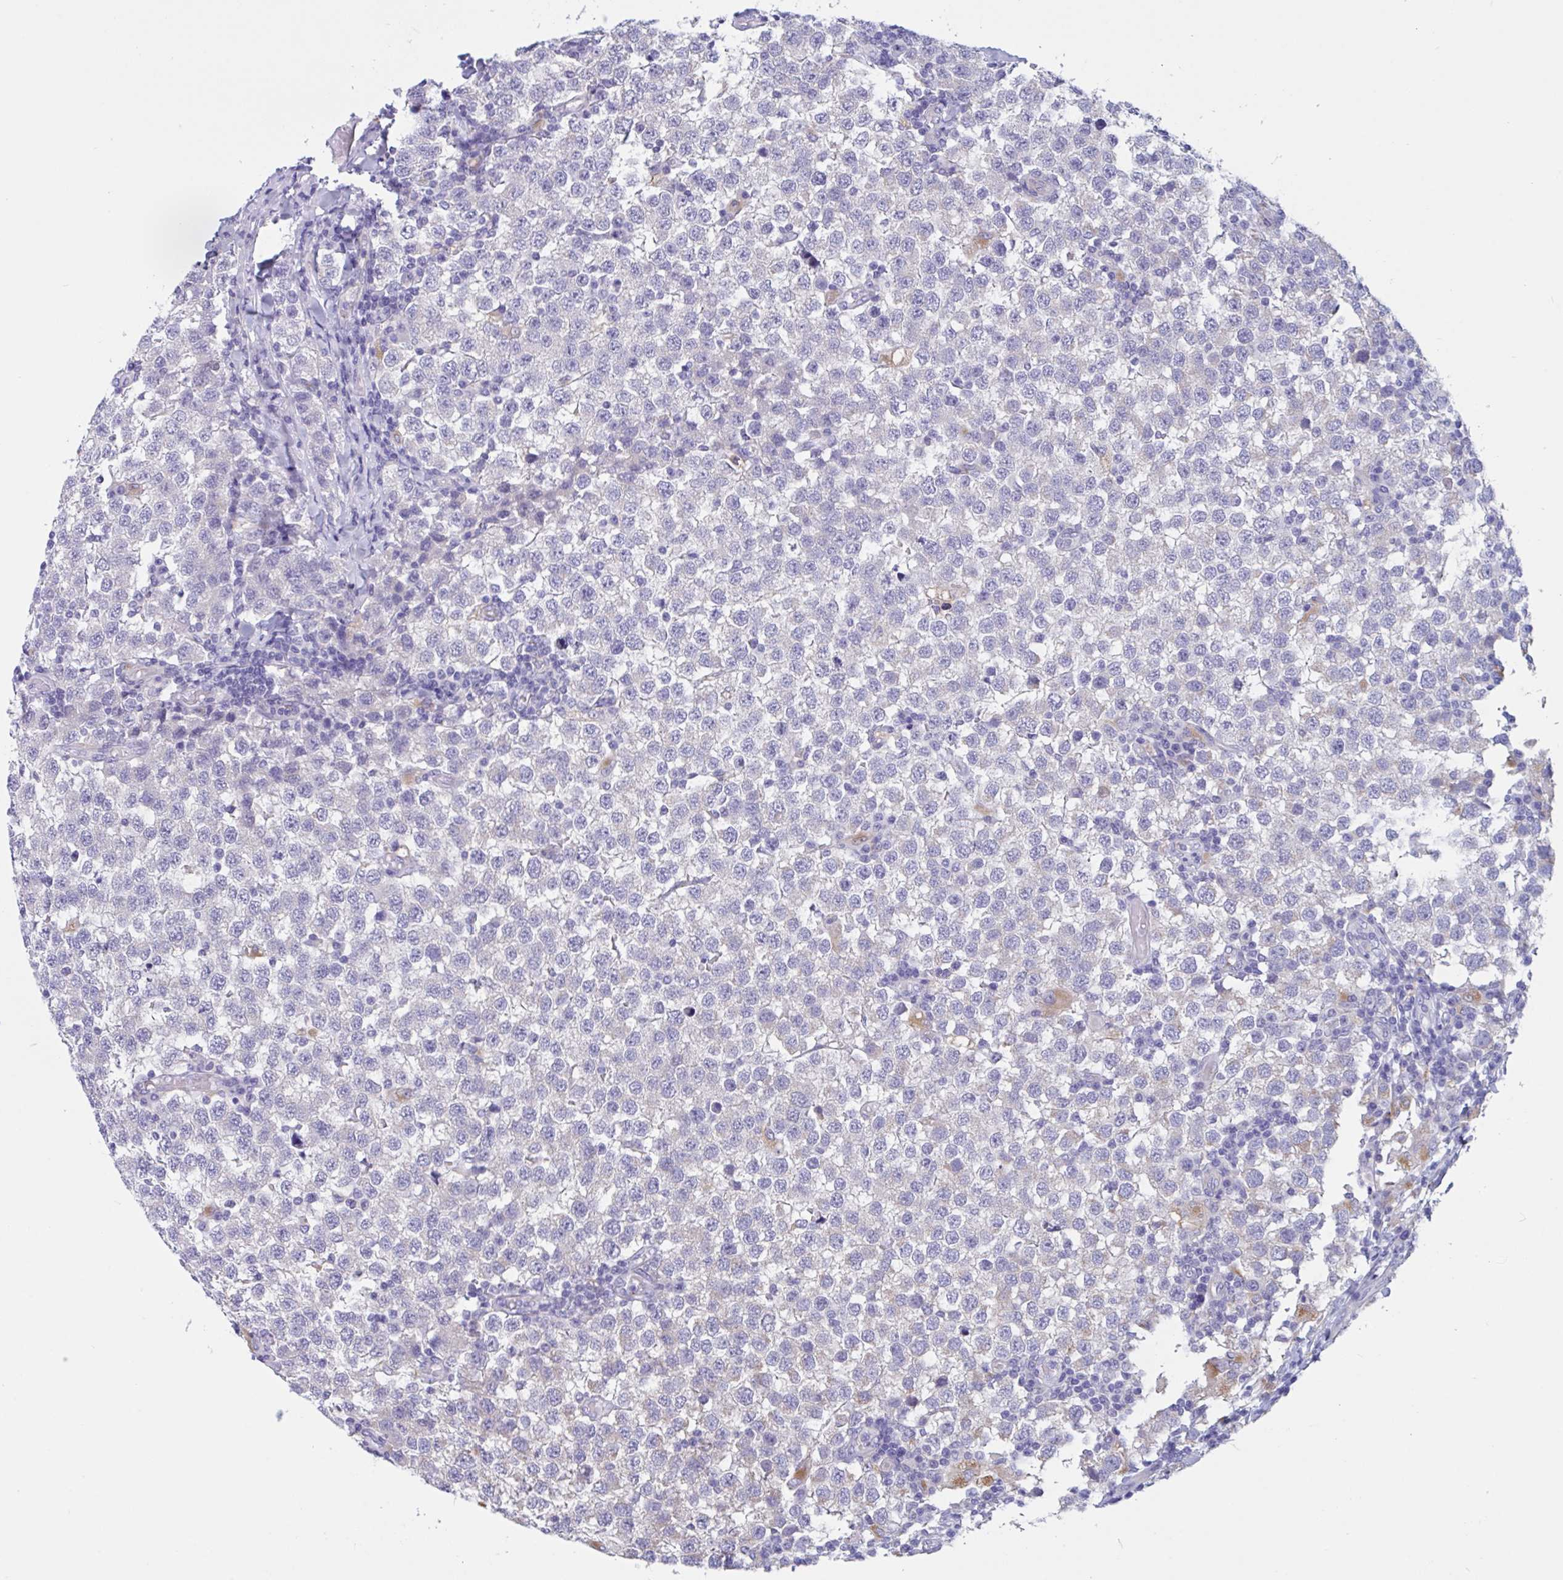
{"staining": {"intensity": "negative", "quantity": "none", "location": "none"}, "tissue": "testis cancer", "cell_type": "Tumor cells", "image_type": "cancer", "snomed": [{"axis": "morphology", "description": "Seminoma, NOS"}, {"axis": "topography", "description": "Testis"}], "caption": "A histopathology image of seminoma (testis) stained for a protein exhibits no brown staining in tumor cells.", "gene": "RPL22L1", "patient": {"sex": "male", "age": 34}}